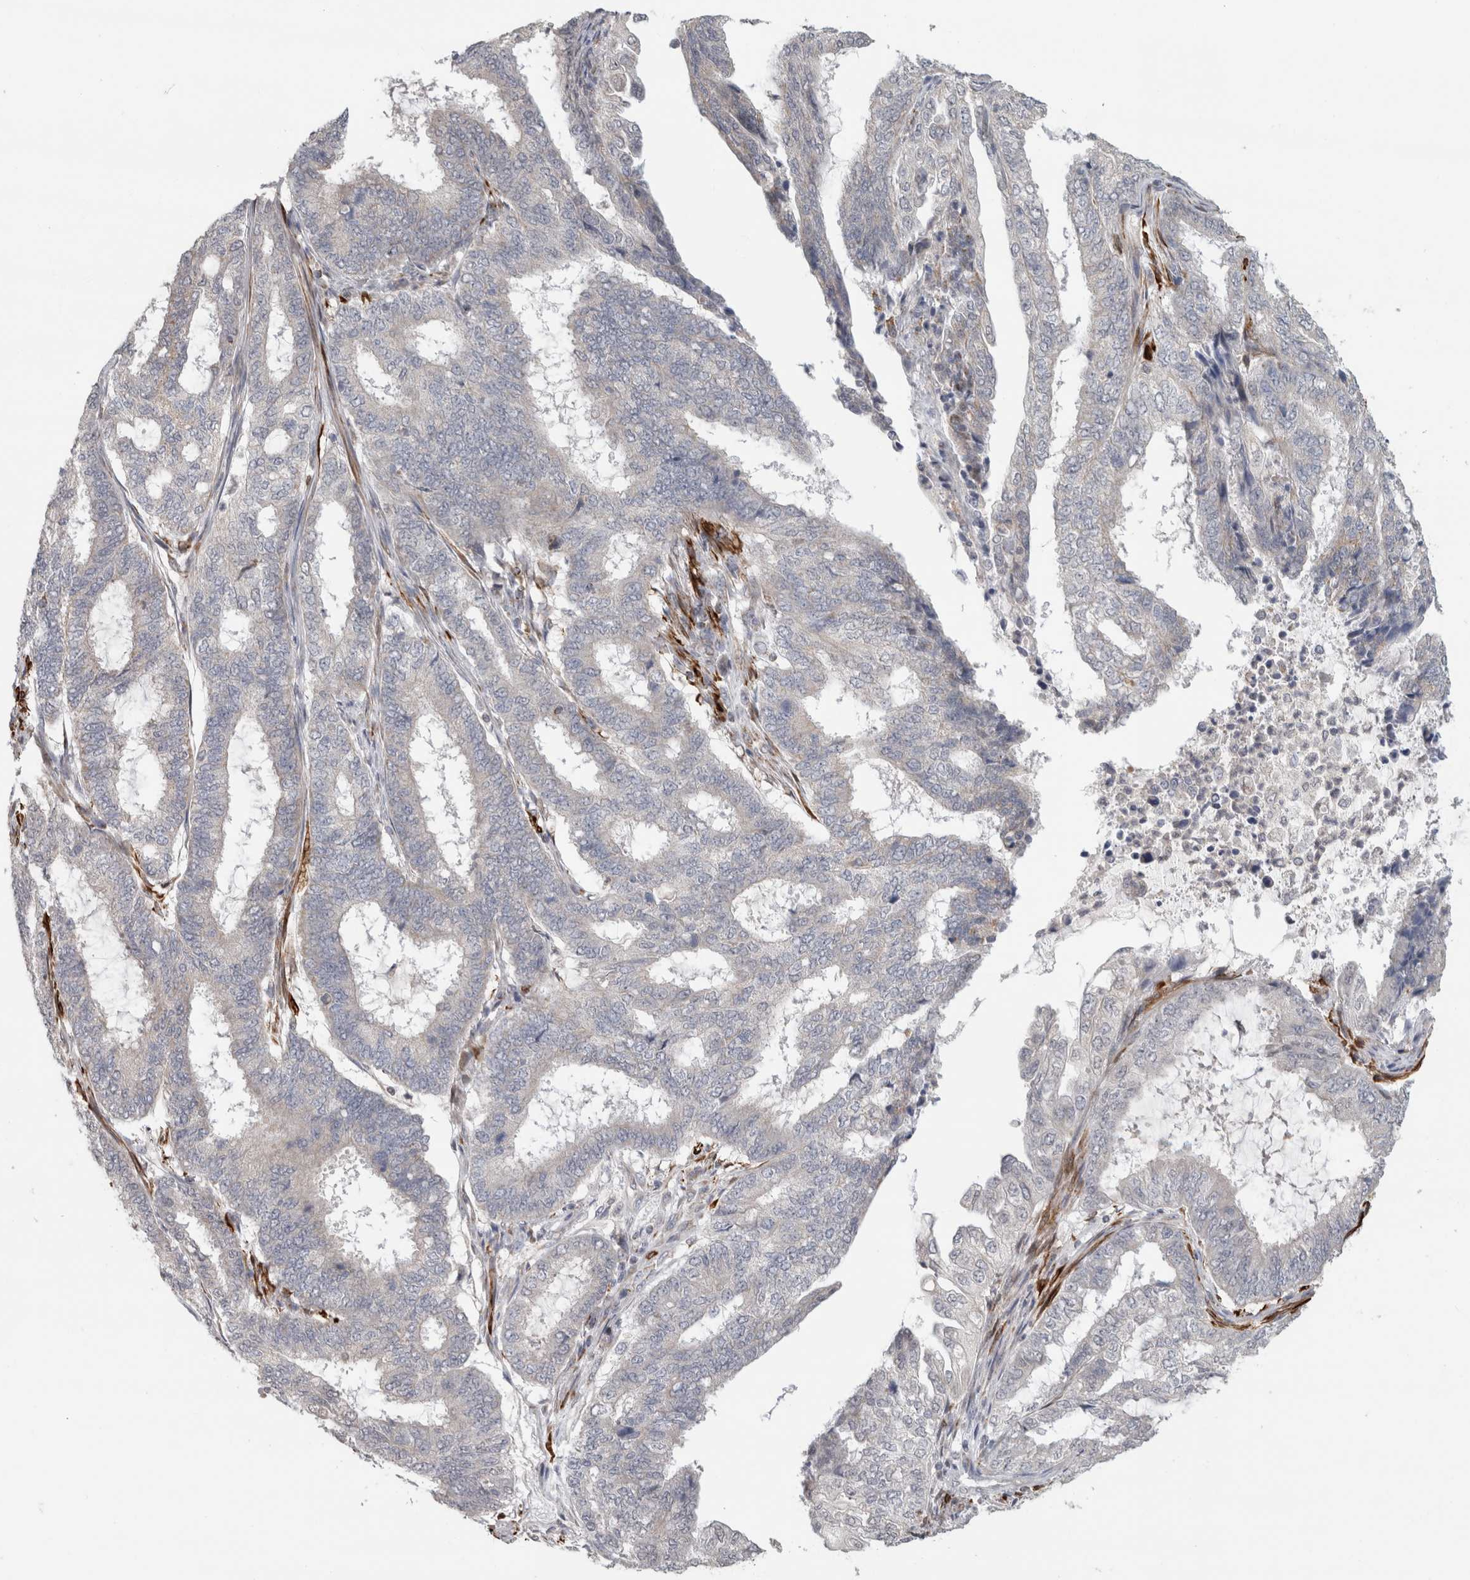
{"staining": {"intensity": "negative", "quantity": "none", "location": "none"}, "tissue": "endometrial cancer", "cell_type": "Tumor cells", "image_type": "cancer", "snomed": [{"axis": "morphology", "description": "Adenocarcinoma, NOS"}, {"axis": "topography", "description": "Endometrium"}], "caption": "Photomicrograph shows no protein staining in tumor cells of adenocarcinoma (endometrial) tissue.", "gene": "RAB18", "patient": {"sex": "female", "age": 51}}